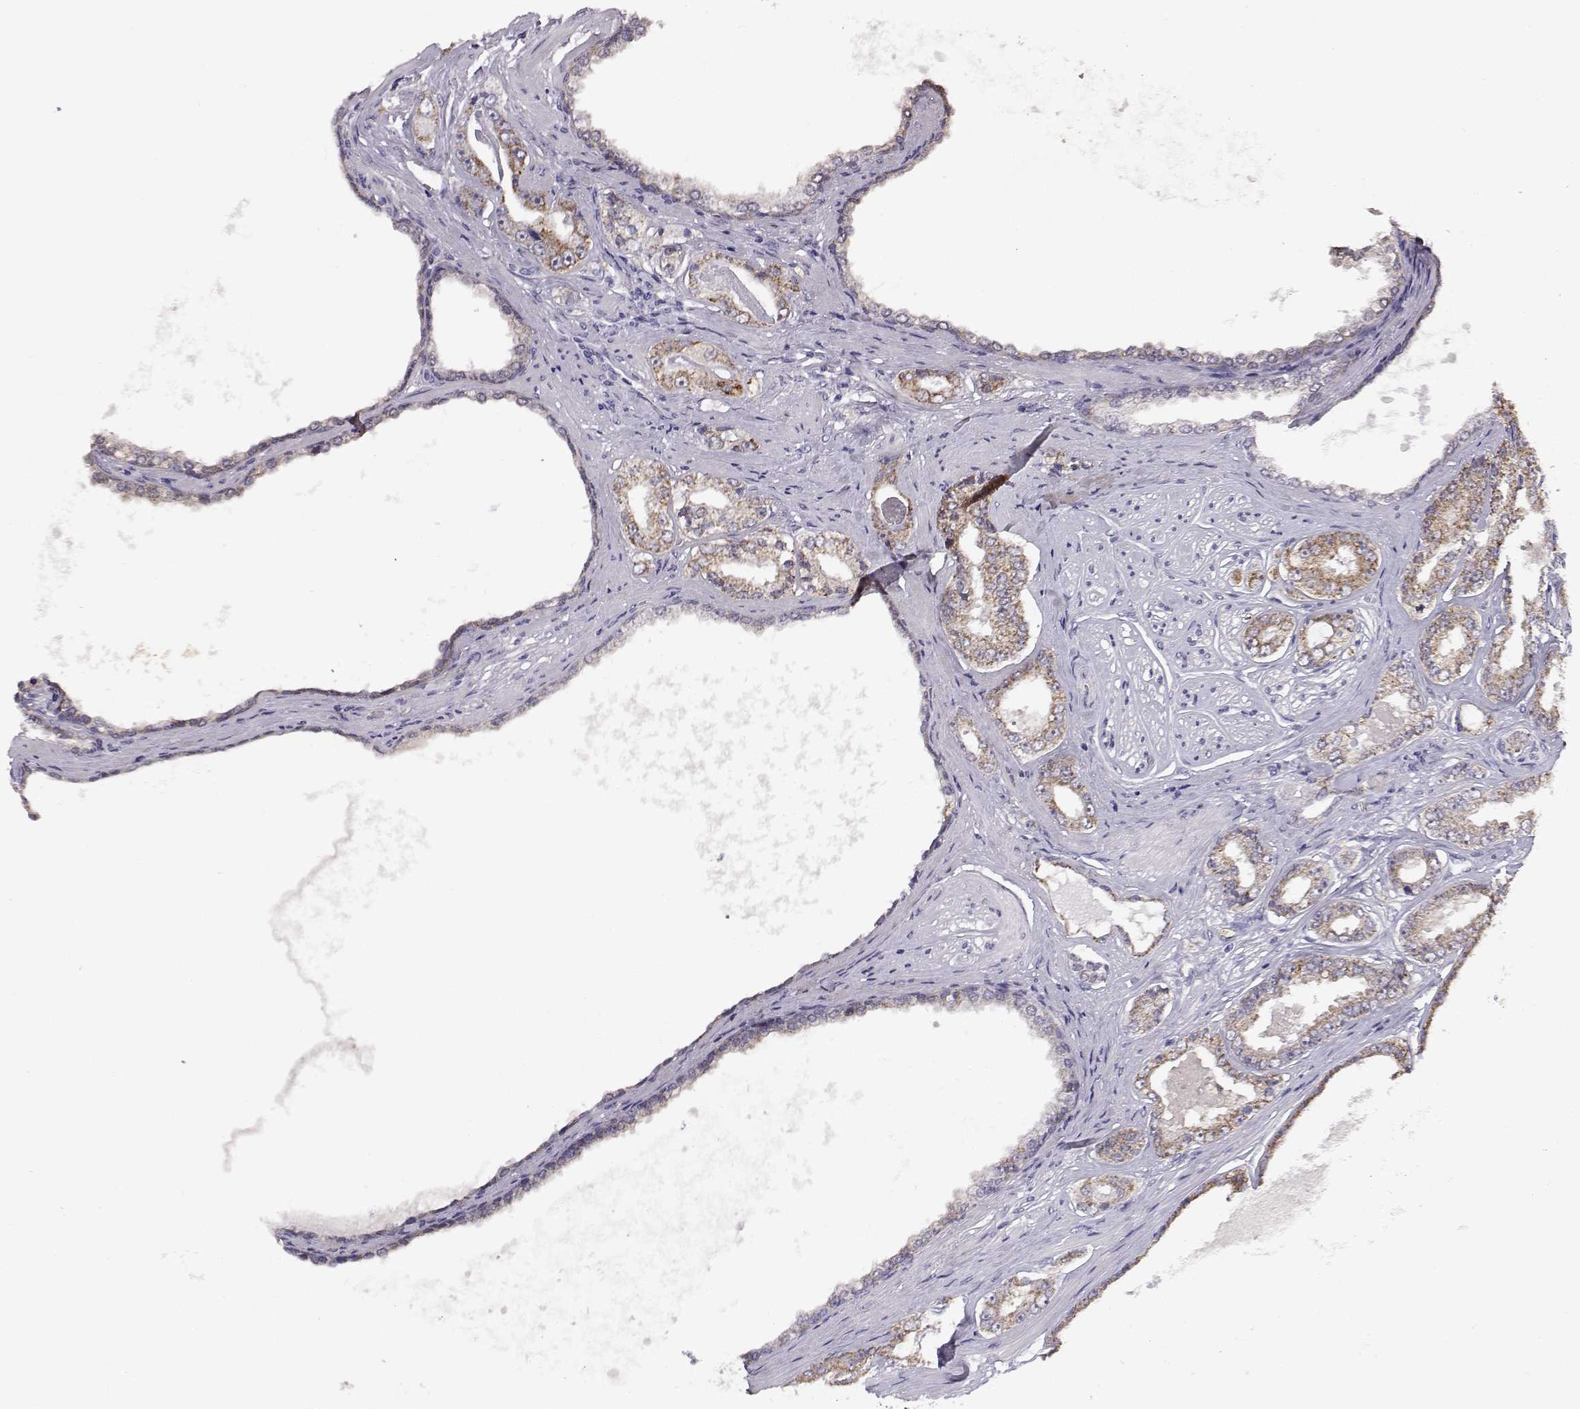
{"staining": {"intensity": "weak", "quantity": "25%-75%", "location": "cytoplasmic/membranous"}, "tissue": "prostate cancer", "cell_type": "Tumor cells", "image_type": "cancer", "snomed": [{"axis": "morphology", "description": "Adenocarcinoma, NOS"}, {"axis": "topography", "description": "Prostate"}], "caption": "An immunohistochemistry histopathology image of tumor tissue is shown. Protein staining in brown labels weak cytoplasmic/membranous positivity in prostate cancer (adenocarcinoma) within tumor cells.", "gene": "KCNMB4", "patient": {"sex": "male", "age": 64}}